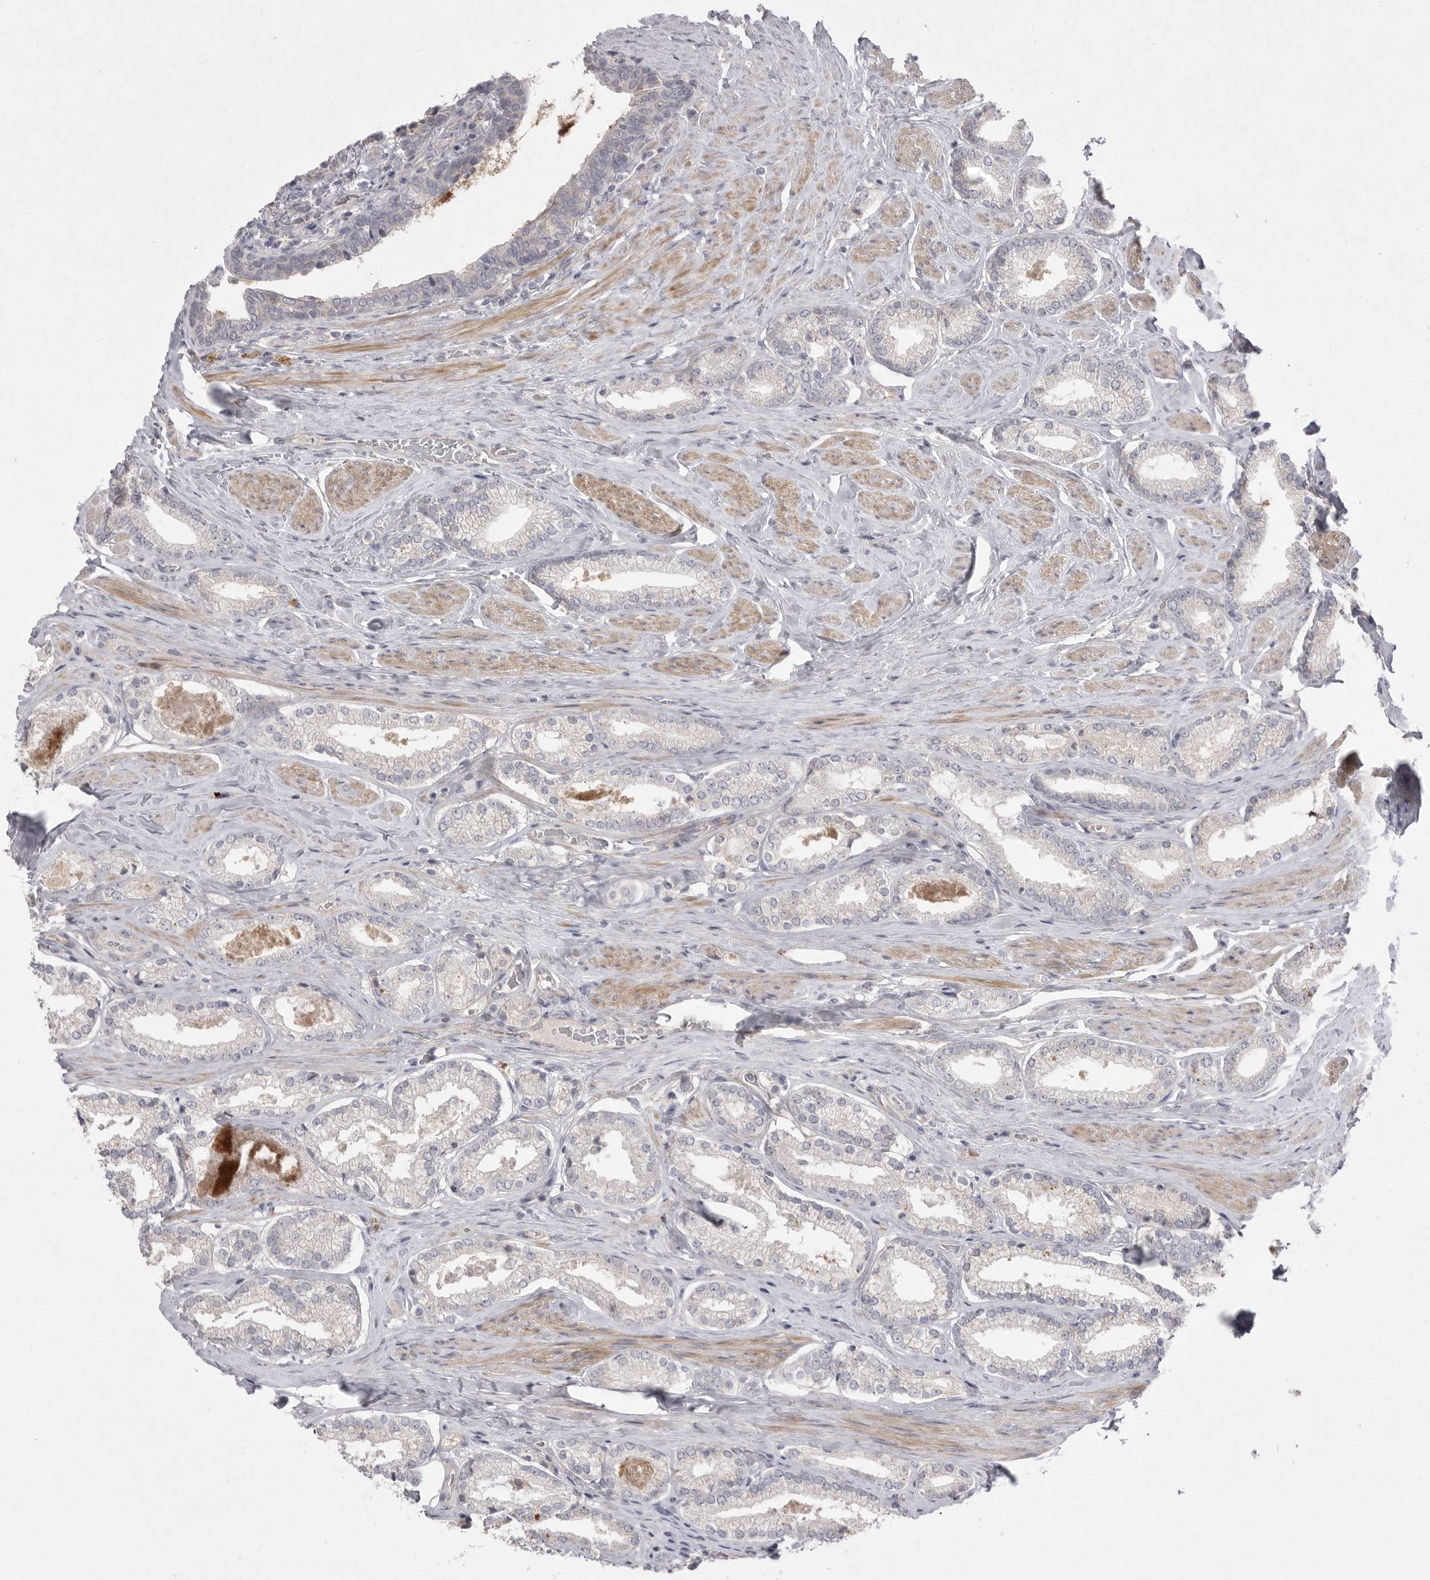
{"staining": {"intensity": "negative", "quantity": "none", "location": "none"}, "tissue": "prostate cancer", "cell_type": "Tumor cells", "image_type": "cancer", "snomed": [{"axis": "morphology", "description": "Adenocarcinoma, Low grade"}, {"axis": "topography", "description": "Prostate"}], "caption": "Tumor cells show no significant staining in prostate cancer.", "gene": "VANGL2", "patient": {"sex": "male", "age": 71}}